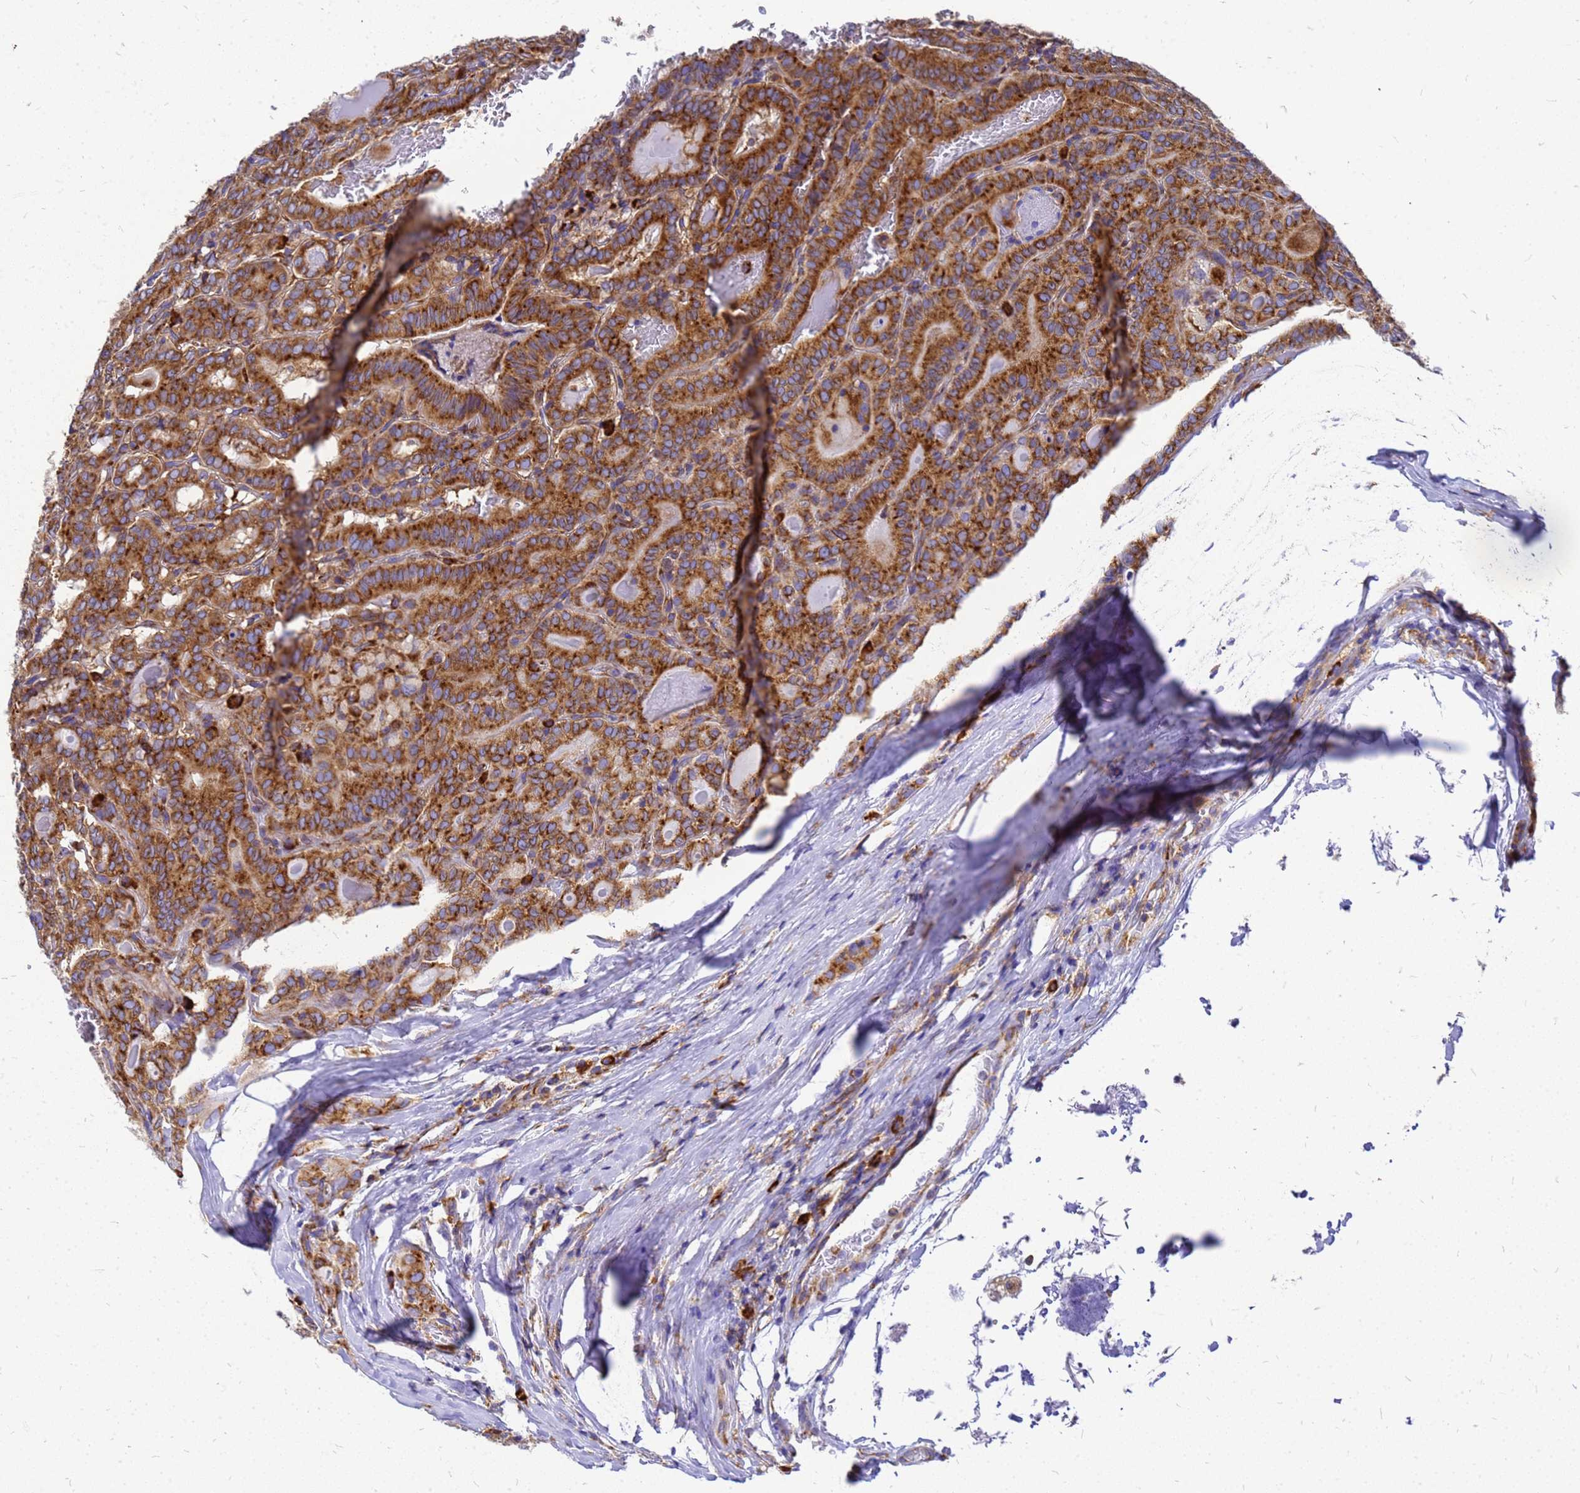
{"staining": {"intensity": "strong", "quantity": ">75%", "location": "cytoplasmic/membranous"}, "tissue": "thyroid cancer", "cell_type": "Tumor cells", "image_type": "cancer", "snomed": [{"axis": "morphology", "description": "Papillary adenocarcinoma, NOS"}, {"axis": "topography", "description": "Thyroid gland"}], "caption": "Immunohistochemistry histopathology image of human thyroid papillary adenocarcinoma stained for a protein (brown), which demonstrates high levels of strong cytoplasmic/membranous positivity in about >75% of tumor cells.", "gene": "EEF1D", "patient": {"sex": "female", "age": 72}}